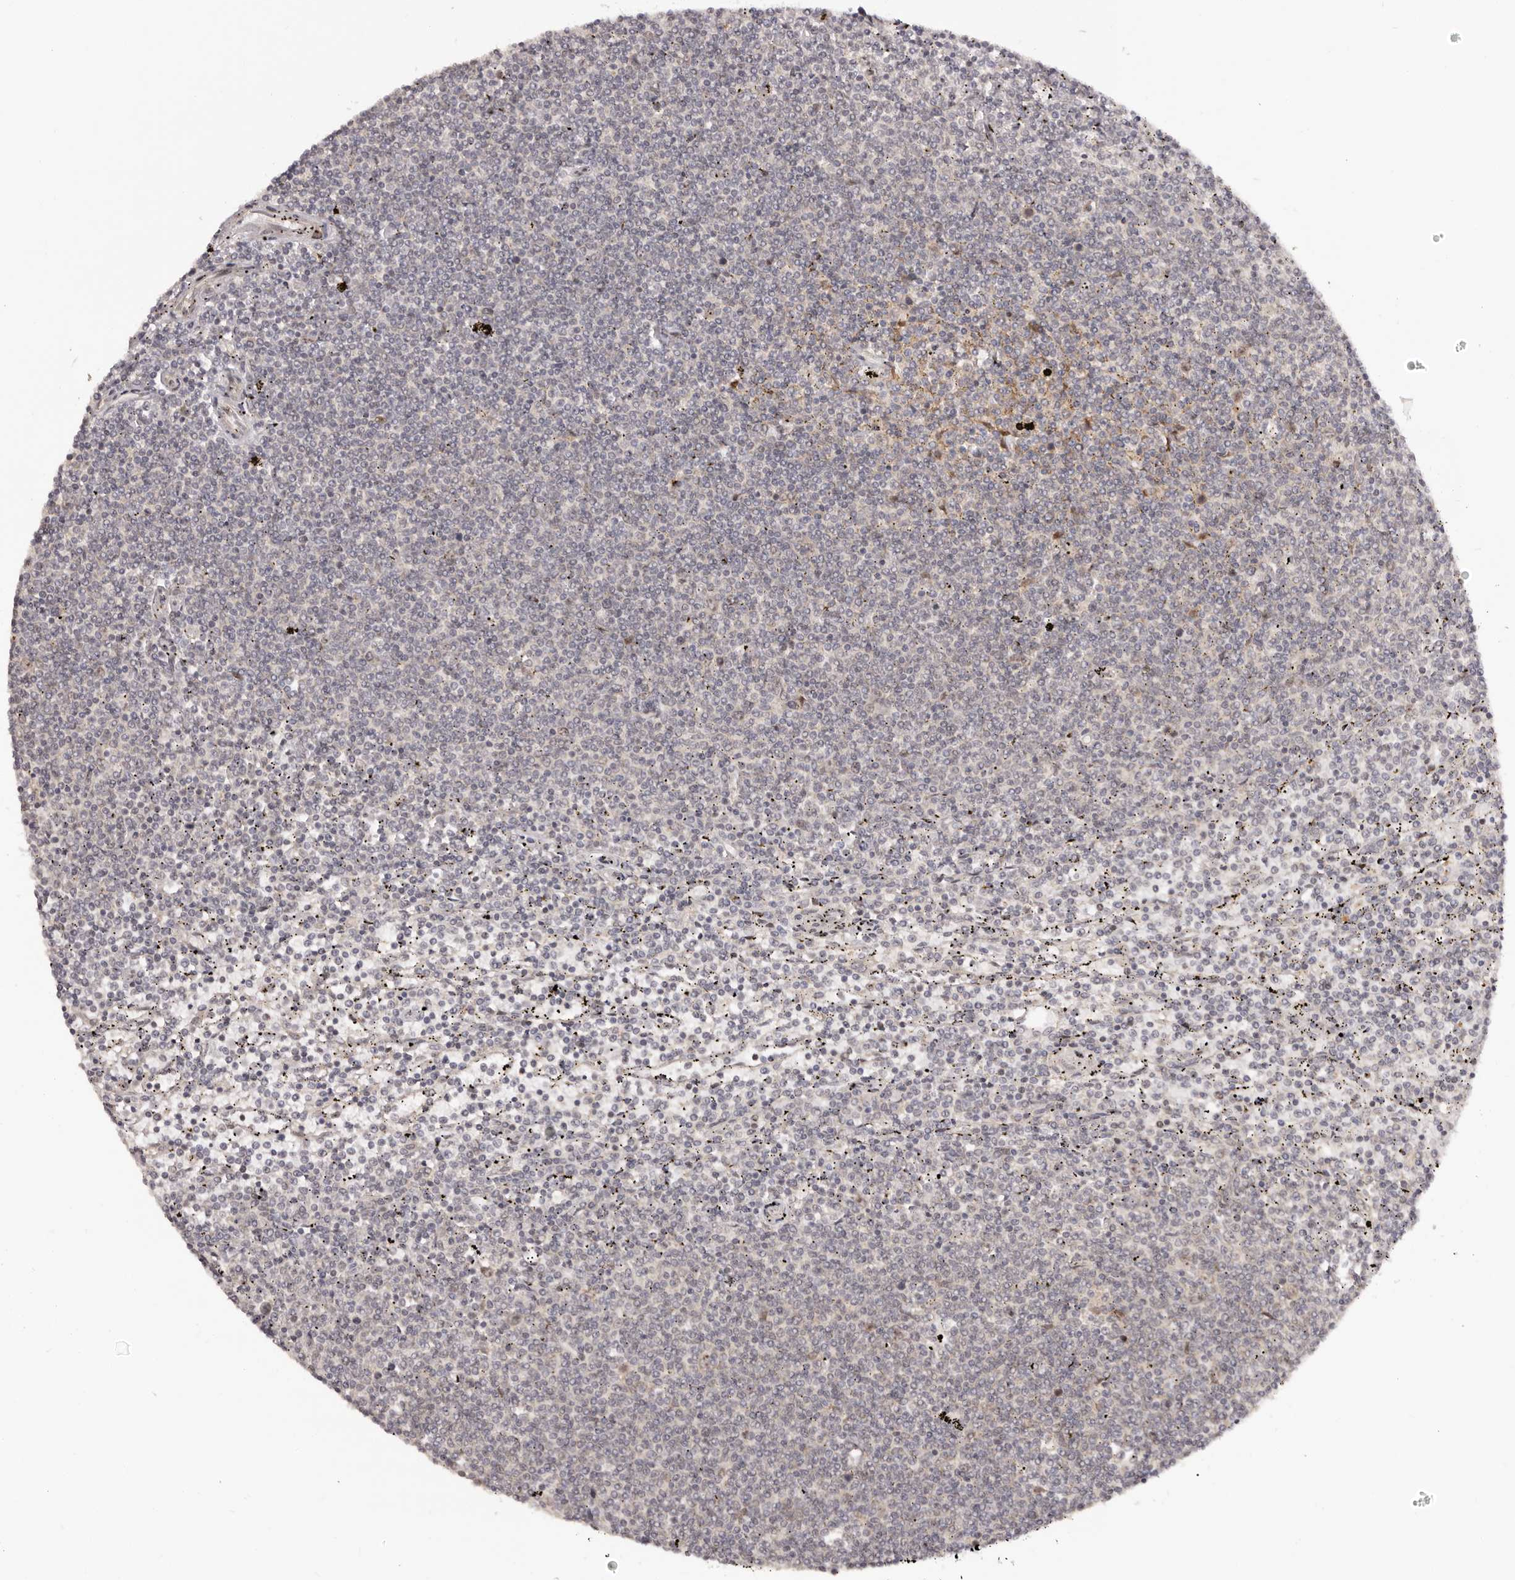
{"staining": {"intensity": "negative", "quantity": "none", "location": "none"}, "tissue": "lymphoma", "cell_type": "Tumor cells", "image_type": "cancer", "snomed": [{"axis": "morphology", "description": "Malignant lymphoma, non-Hodgkin's type, Low grade"}, {"axis": "topography", "description": "Spleen"}], "caption": "DAB (3,3'-diaminobenzidine) immunohistochemical staining of human lymphoma reveals no significant positivity in tumor cells.", "gene": "MICAL2", "patient": {"sex": "female", "age": 50}}